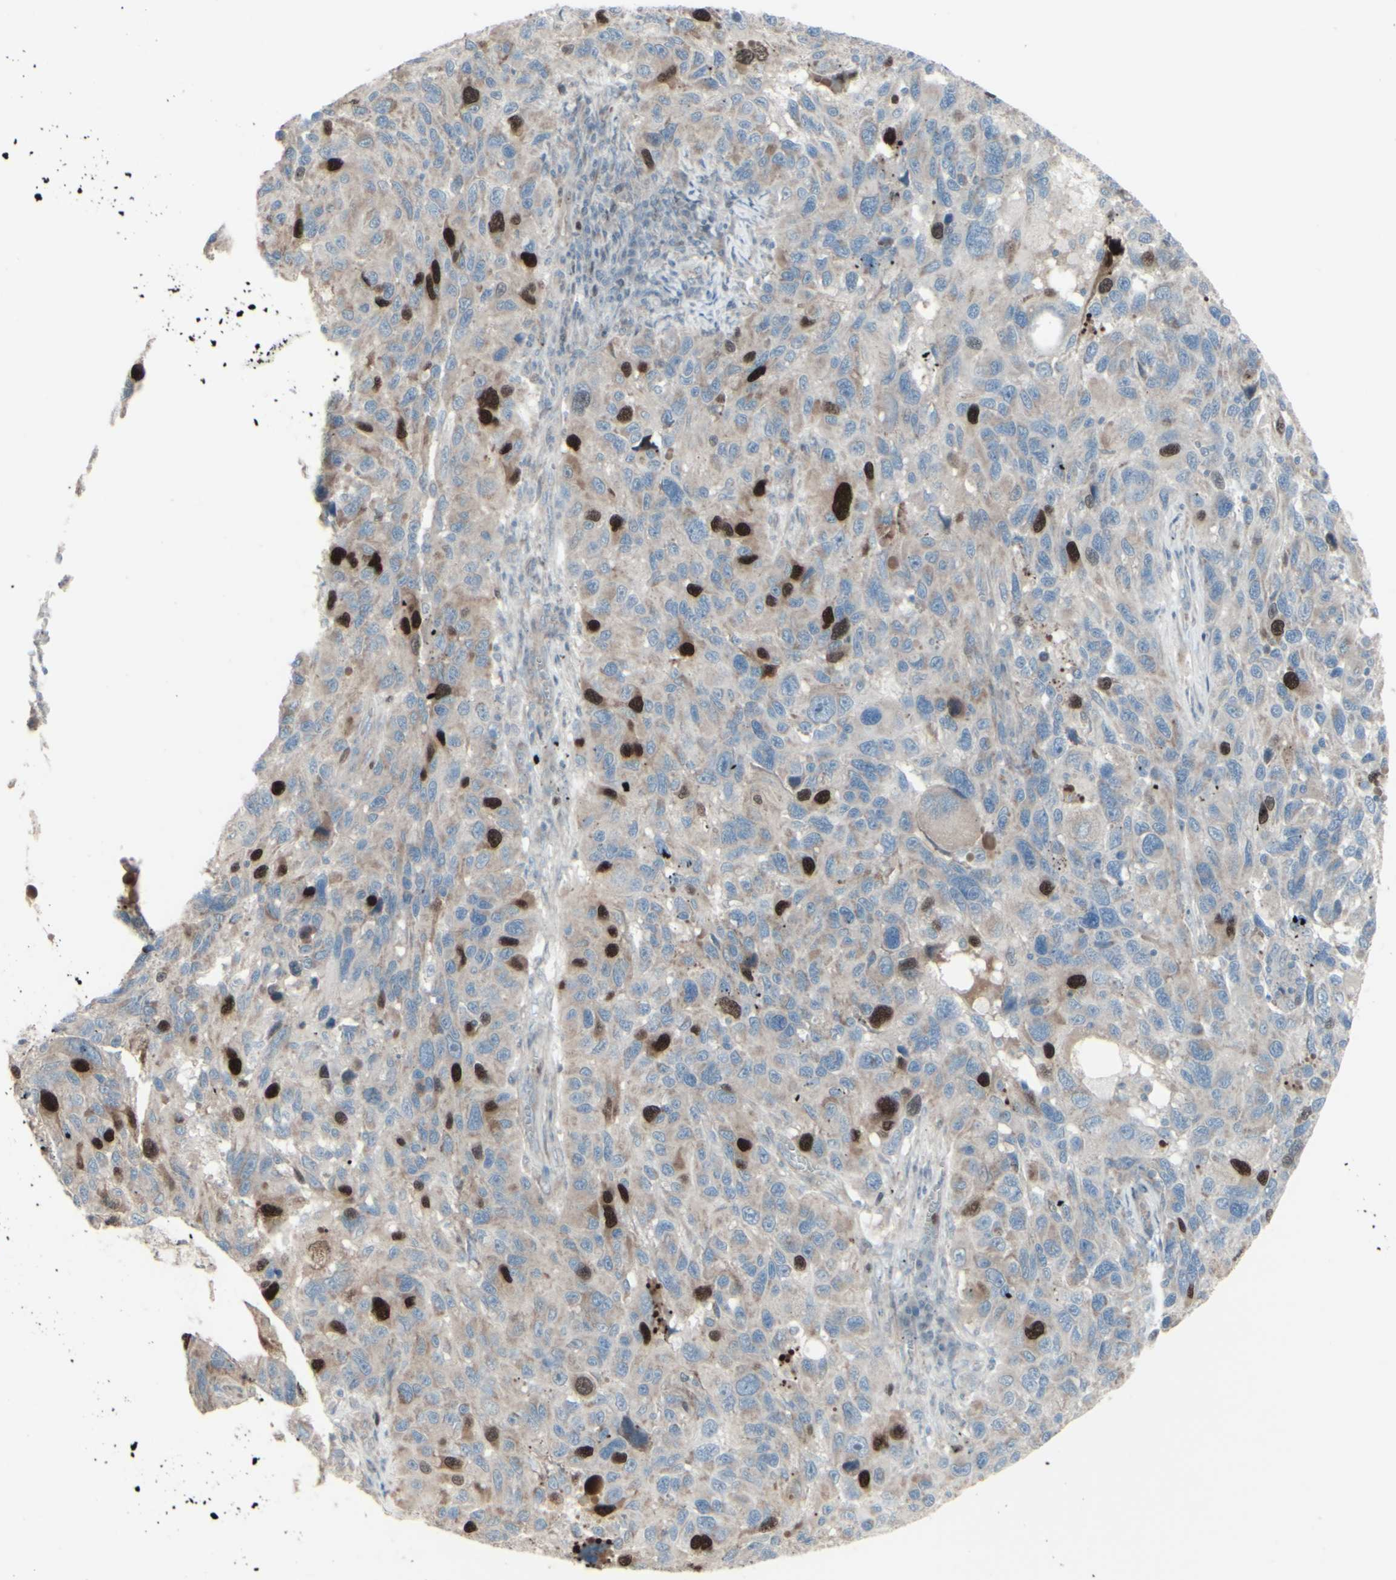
{"staining": {"intensity": "strong", "quantity": "25%-75%", "location": "nuclear"}, "tissue": "melanoma", "cell_type": "Tumor cells", "image_type": "cancer", "snomed": [{"axis": "morphology", "description": "Malignant melanoma, NOS"}, {"axis": "topography", "description": "Skin"}], "caption": "Protein staining demonstrates strong nuclear positivity in about 25%-75% of tumor cells in malignant melanoma. The protein is stained brown, and the nuclei are stained in blue (DAB (3,3'-diaminobenzidine) IHC with brightfield microscopy, high magnification).", "gene": "GMNN", "patient": {"sex": "male", "age": 53}}